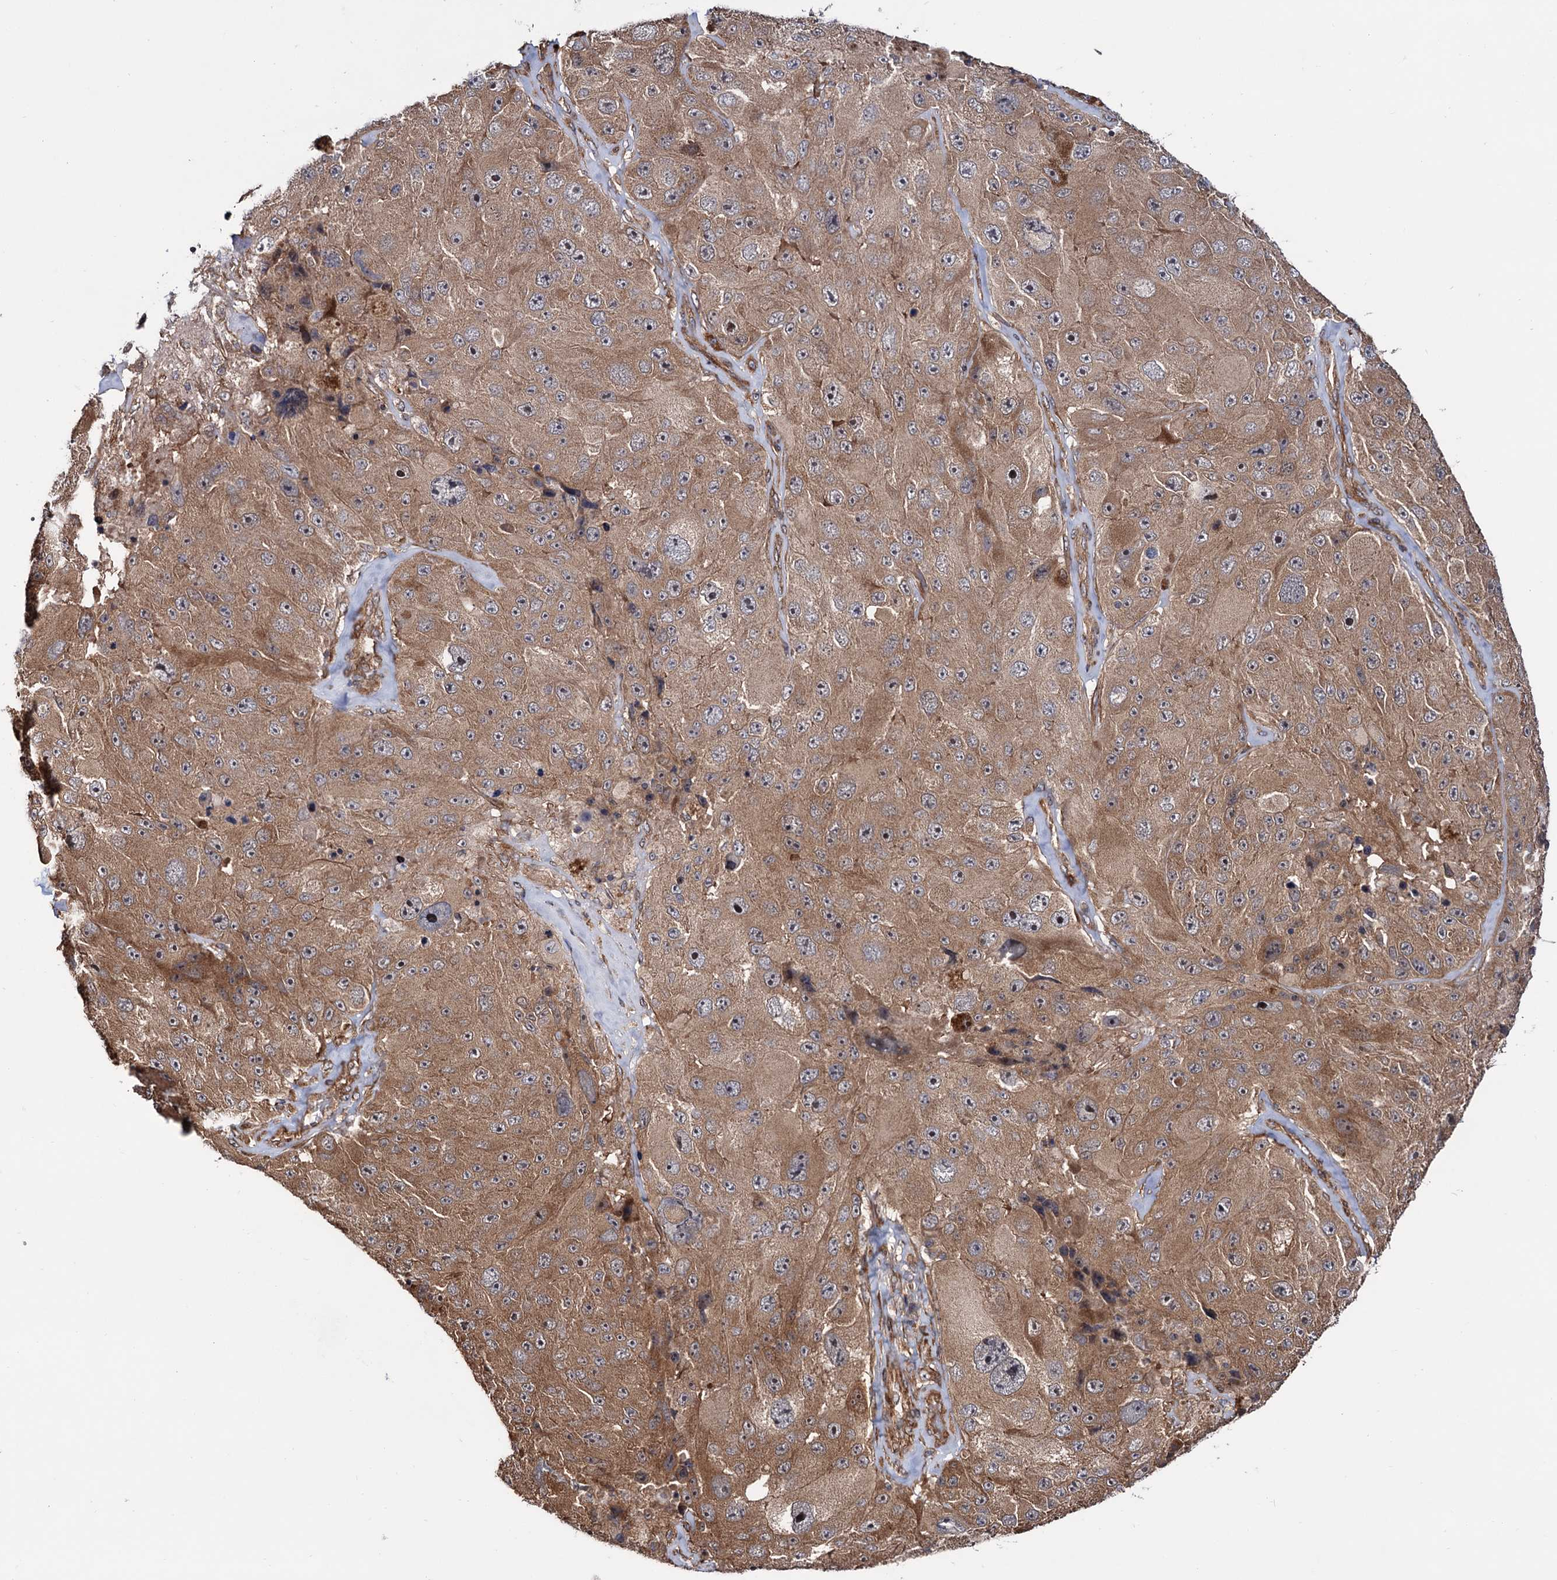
{"staining": {"intensity": "moderate", "quantity": ">75%", "location": "cytoplasmic/membranous"}, "tissue": "melanoma", "cell_type": "Tumor cells", "image_type": "cancer", "snomed": [{"axis": "morphology", "description": "Malignant melanoma, Metastatic site"}, {"axis": "topography", "description": "Lymph node"}], "caption": "Immunohistochemistry (IHC) staining of malignant melanoma (metastatic site), which displays medium levels of moderate cytoplasmic/membranous positivity in approximately >75% of tumor cells indicating moderate cytoplasmic/membranous protein expression. The staining was performed using DAB (brown) for protein detection and nuclei were counterstained in hematoxylin (blue).", "gene": "FERMT2", "patient": {"sex": "male", "age": 62}}